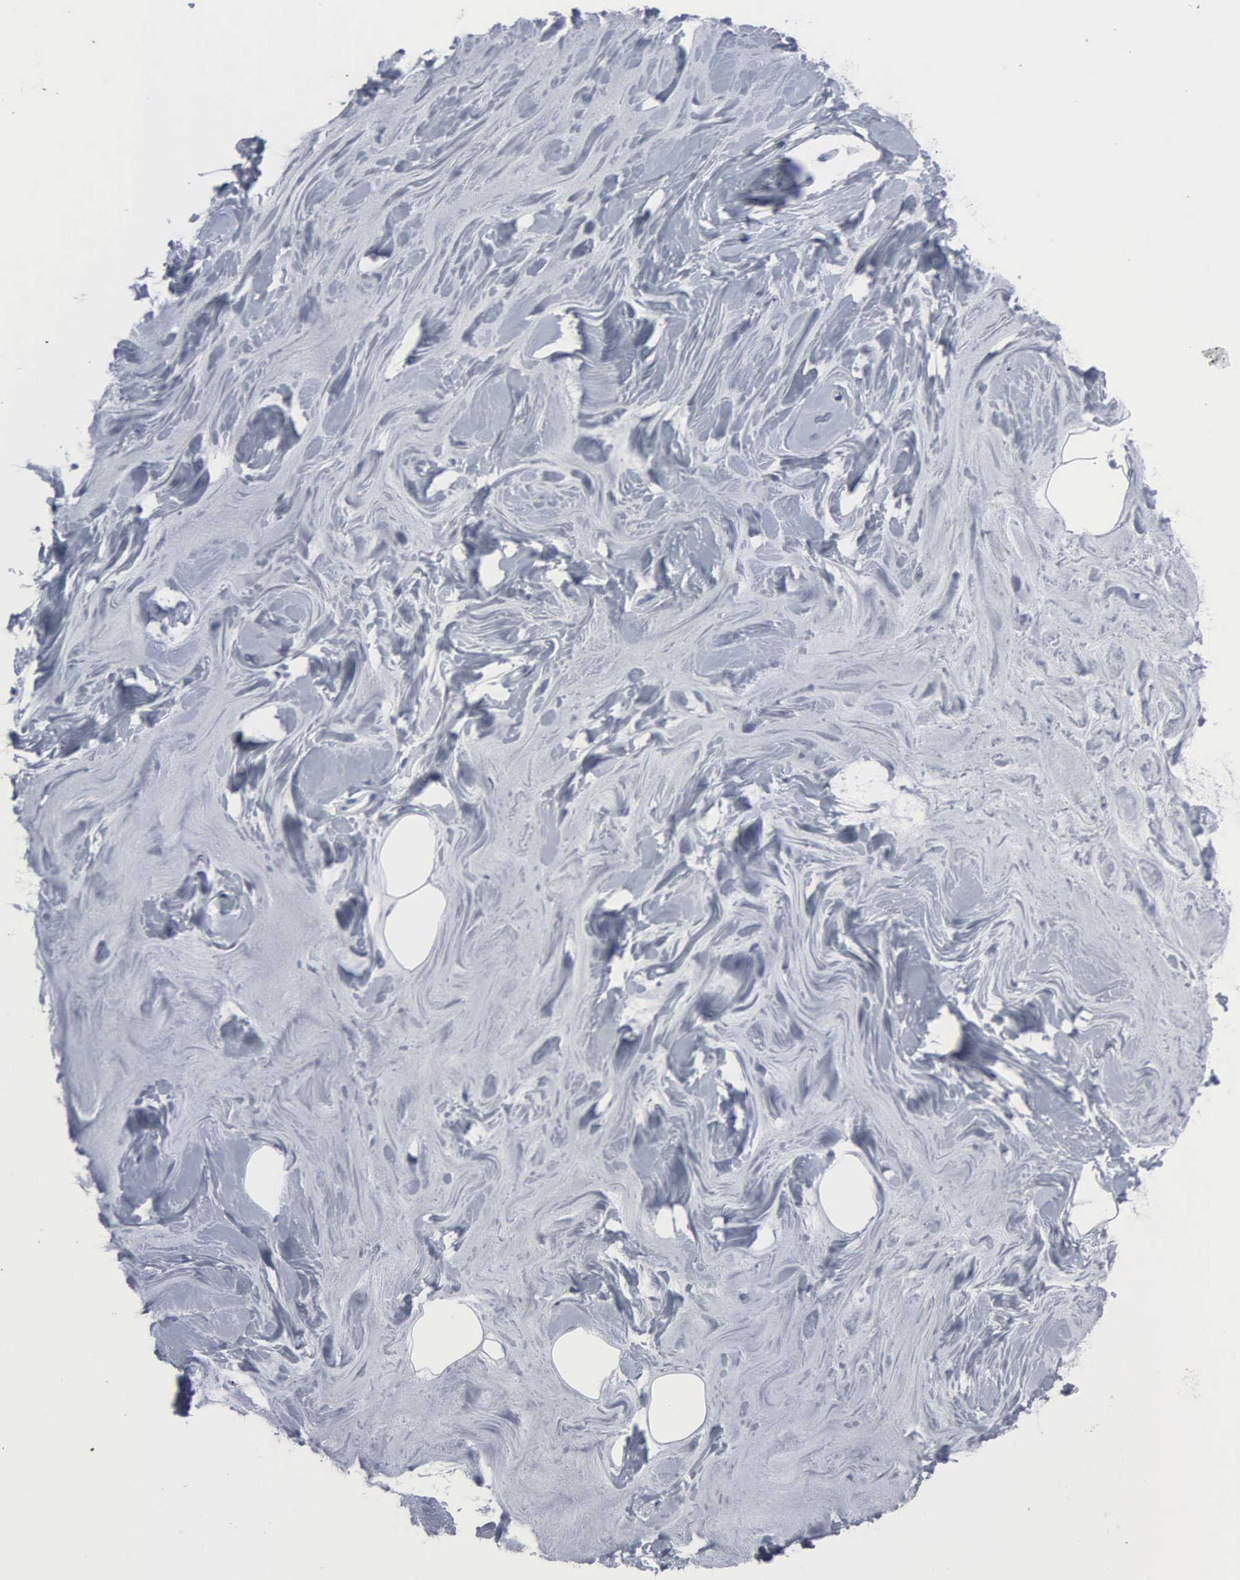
{"staining": {"intensity": "negative", "quantity": "none", "location": "none"}, "tissue": "breast", "cell_type": "Adipocytes", "image_type": "normal", "snomed": [{"axis": "morphology", "description": "Normal tissue, NOS"}, {"axis": "topography", "description": "Breast"}], "caption": "High power microscopy micrograph of an immunohistochemistry (IHC) micrograph of benign breast, revealing no significant positivity in adipocytes.", "gene": "DMD", "patient": {"sex": "female", "age": 54}}